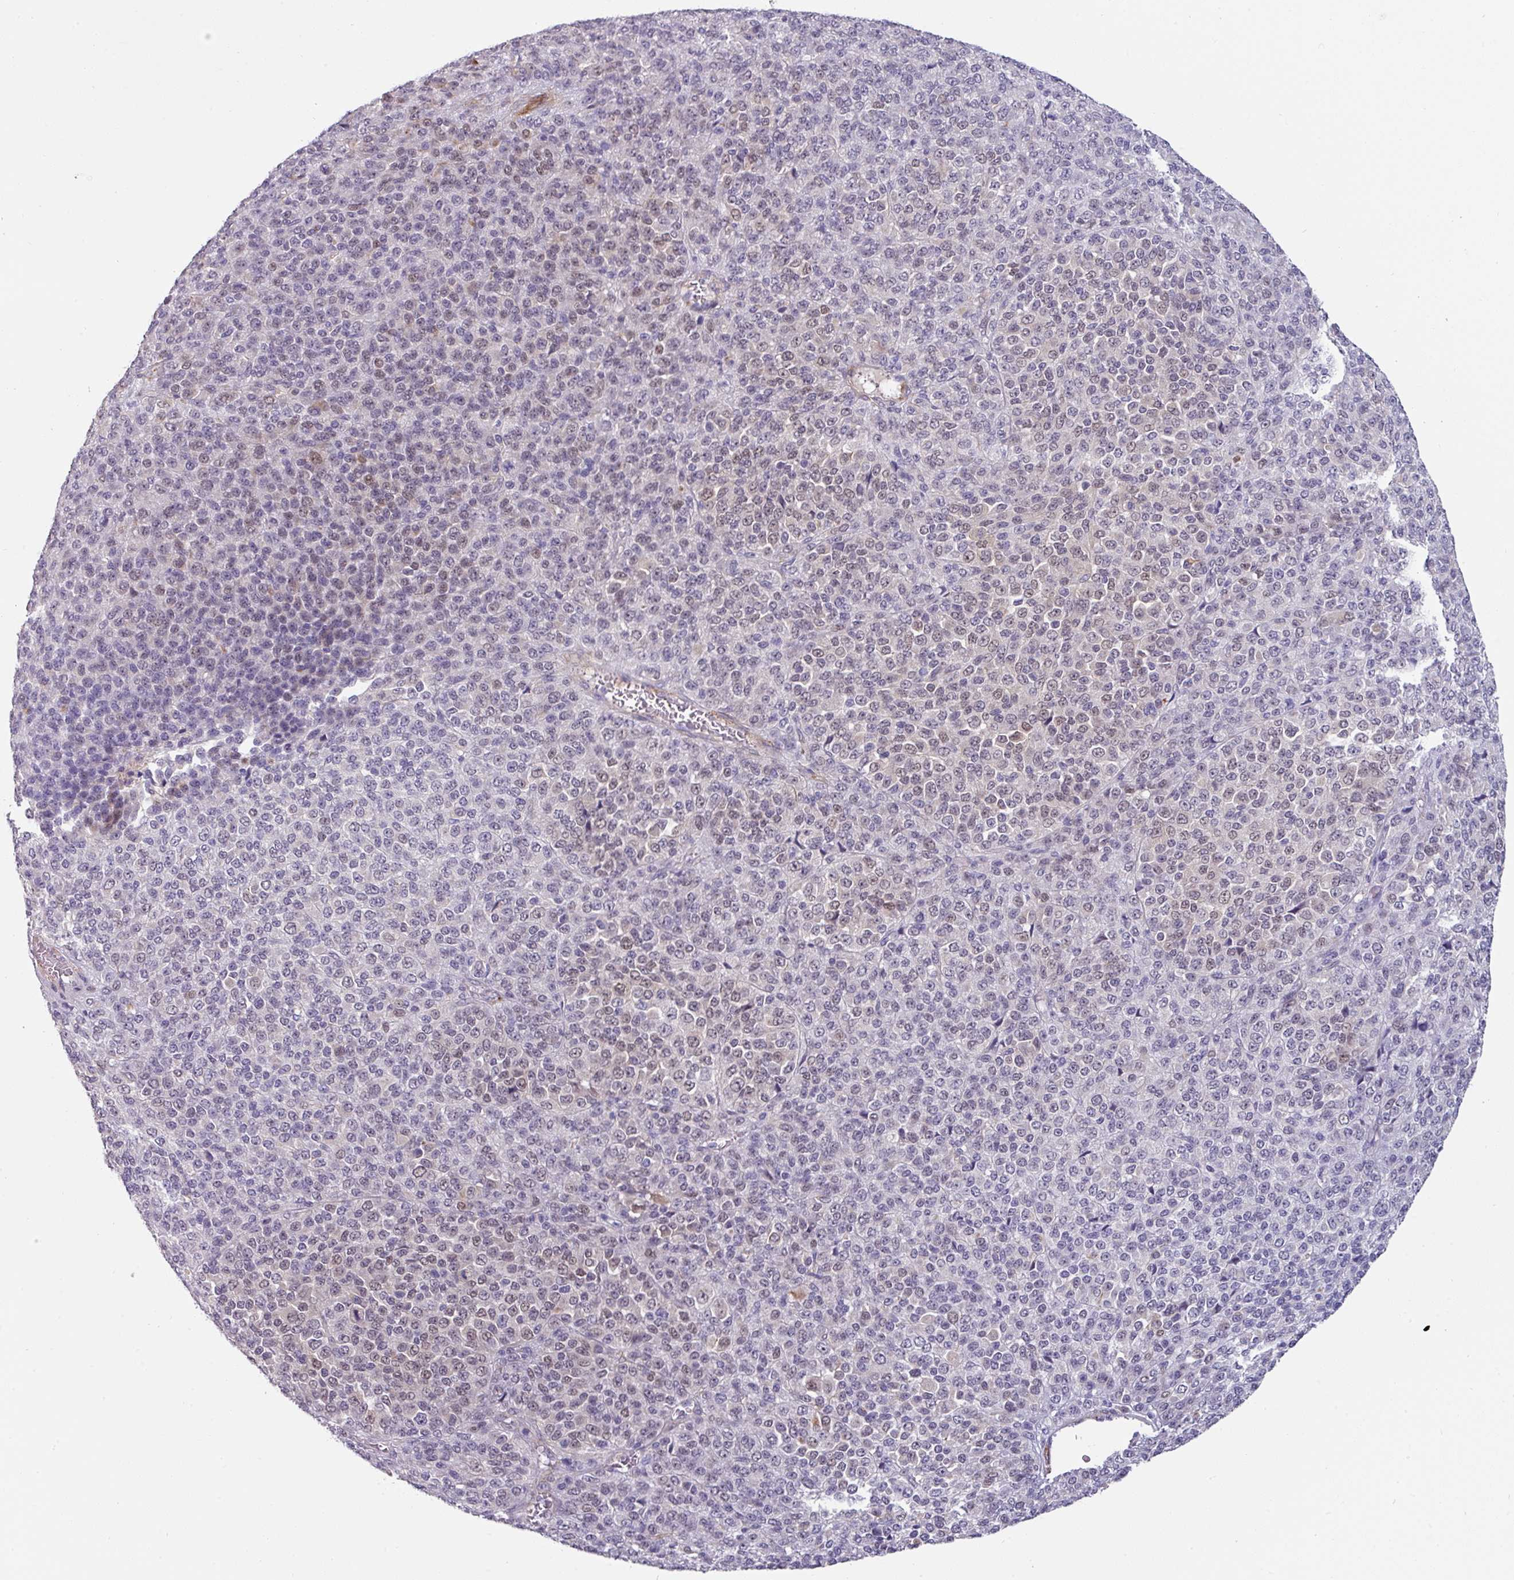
{"staining": {"intensity": "weak", "quantity": "25%-75%", "location": "nuclear"}, "tissue": "melanoma", "cell_type": "Tumor cells", "image_type": "cancer", "snomed": [{"axis": "morphology", "description": "Malignant melanoma, Metastatic site"}, {"axis": "topography", "description": "Brain"}], "caption": "Tumor cells demonstrate low levels of weak nuclear staining in about 25%-75% of cells in malignant melanoma (metastatic site).", "gene": "EYA3", "patient": {"sex": "female", "age": 56}}